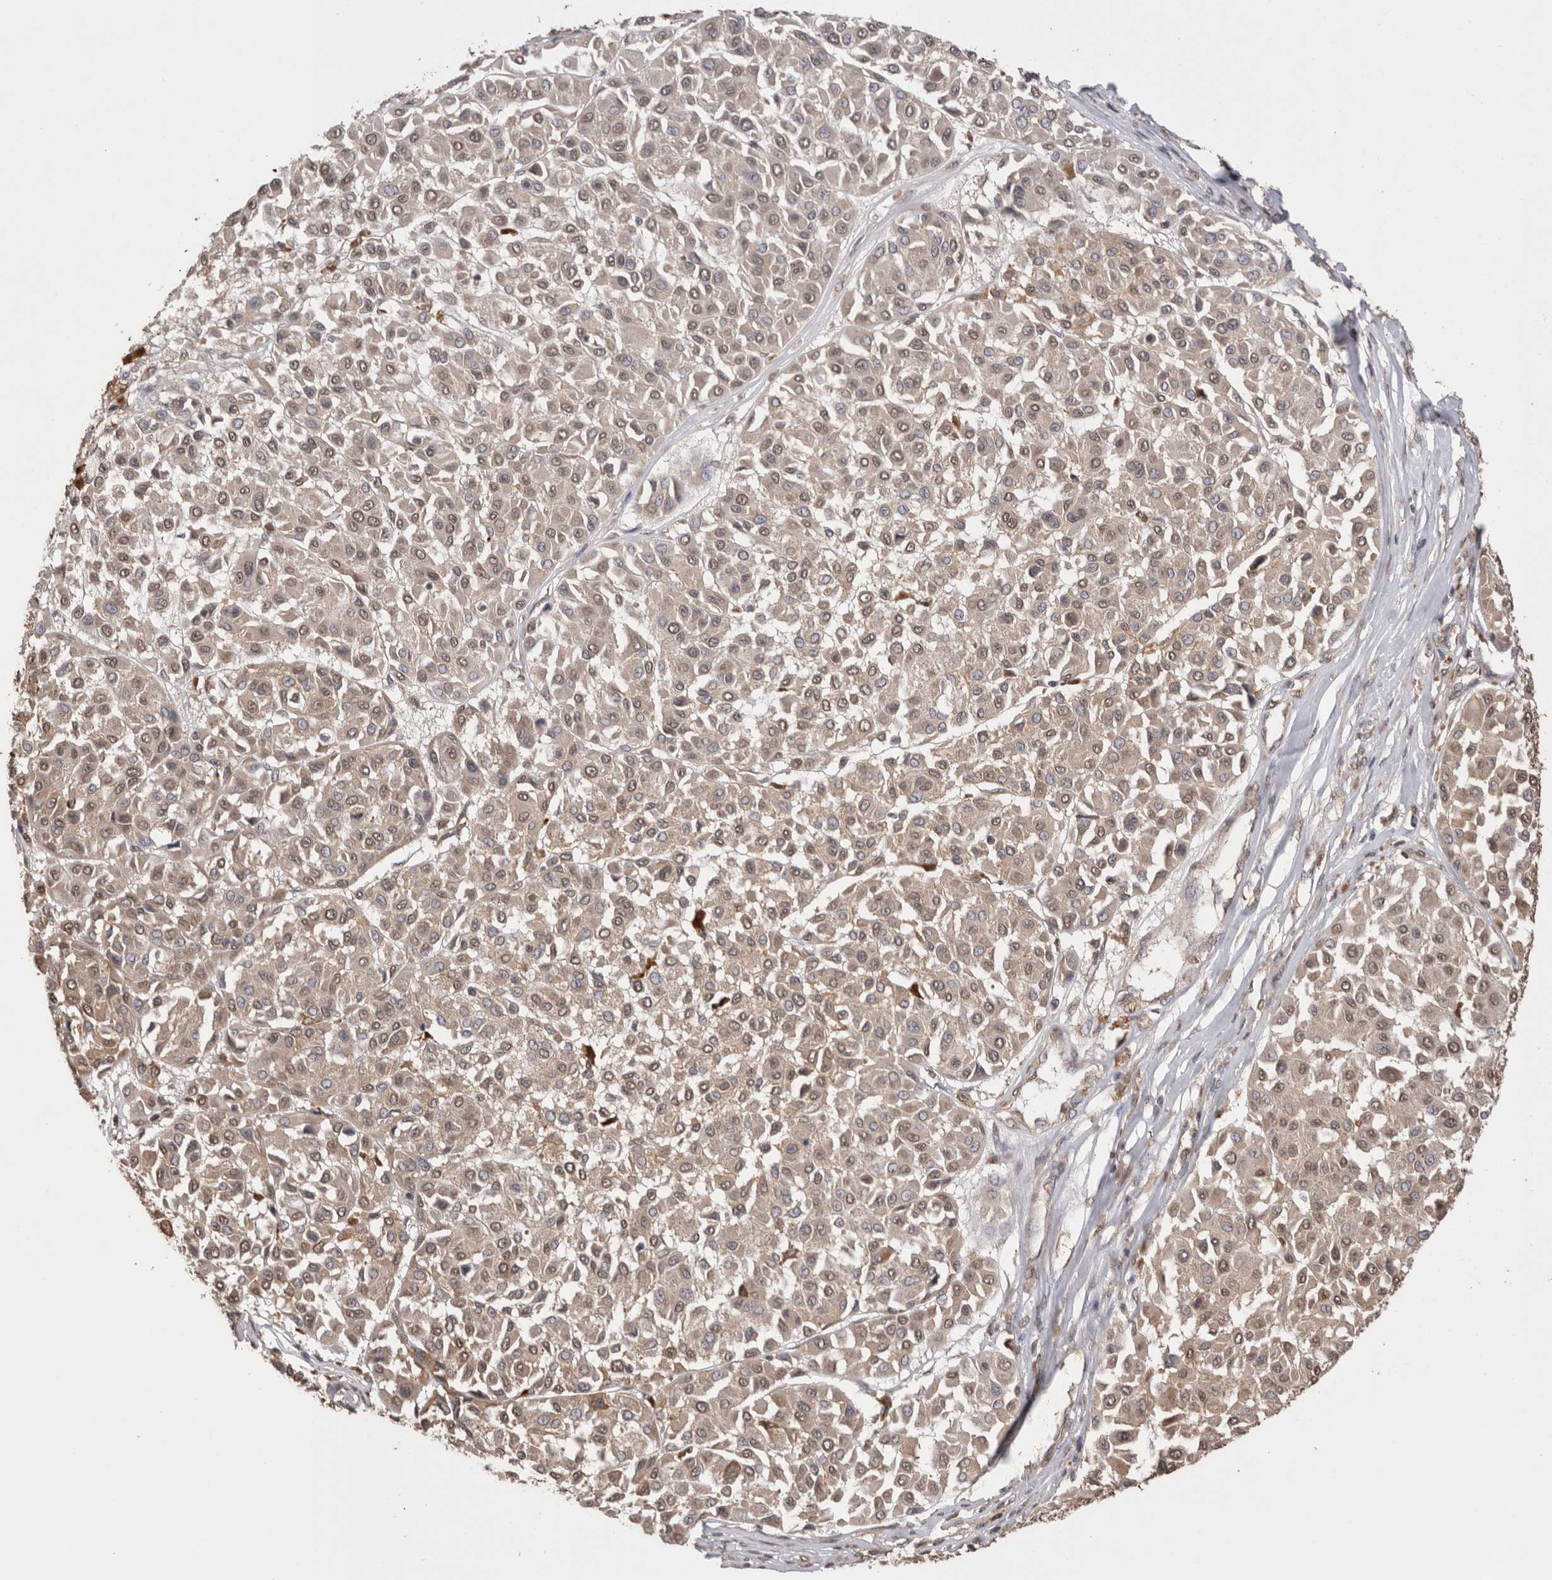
{"staining": {"intensity": "weak", "quantity": "25%-75%", "location": "cytoplasmic/membranous,nuclear"}, "tissue": "melanoma", "cell_type": "Tumor cells", "image_type": "cancer", "snomed": [{"axis": "morphology", "description": "Malignant melanoma, Metastatic site"}, {"axis": "topography", "description": "Soft tissue"}], "caption": "Melanoma stained for a protein shows weak cytoplasmic/membranous and nuclear positivity in tumor cells.", "gene": "GRK5", "patient": {"sex": "male", "age": 41}}